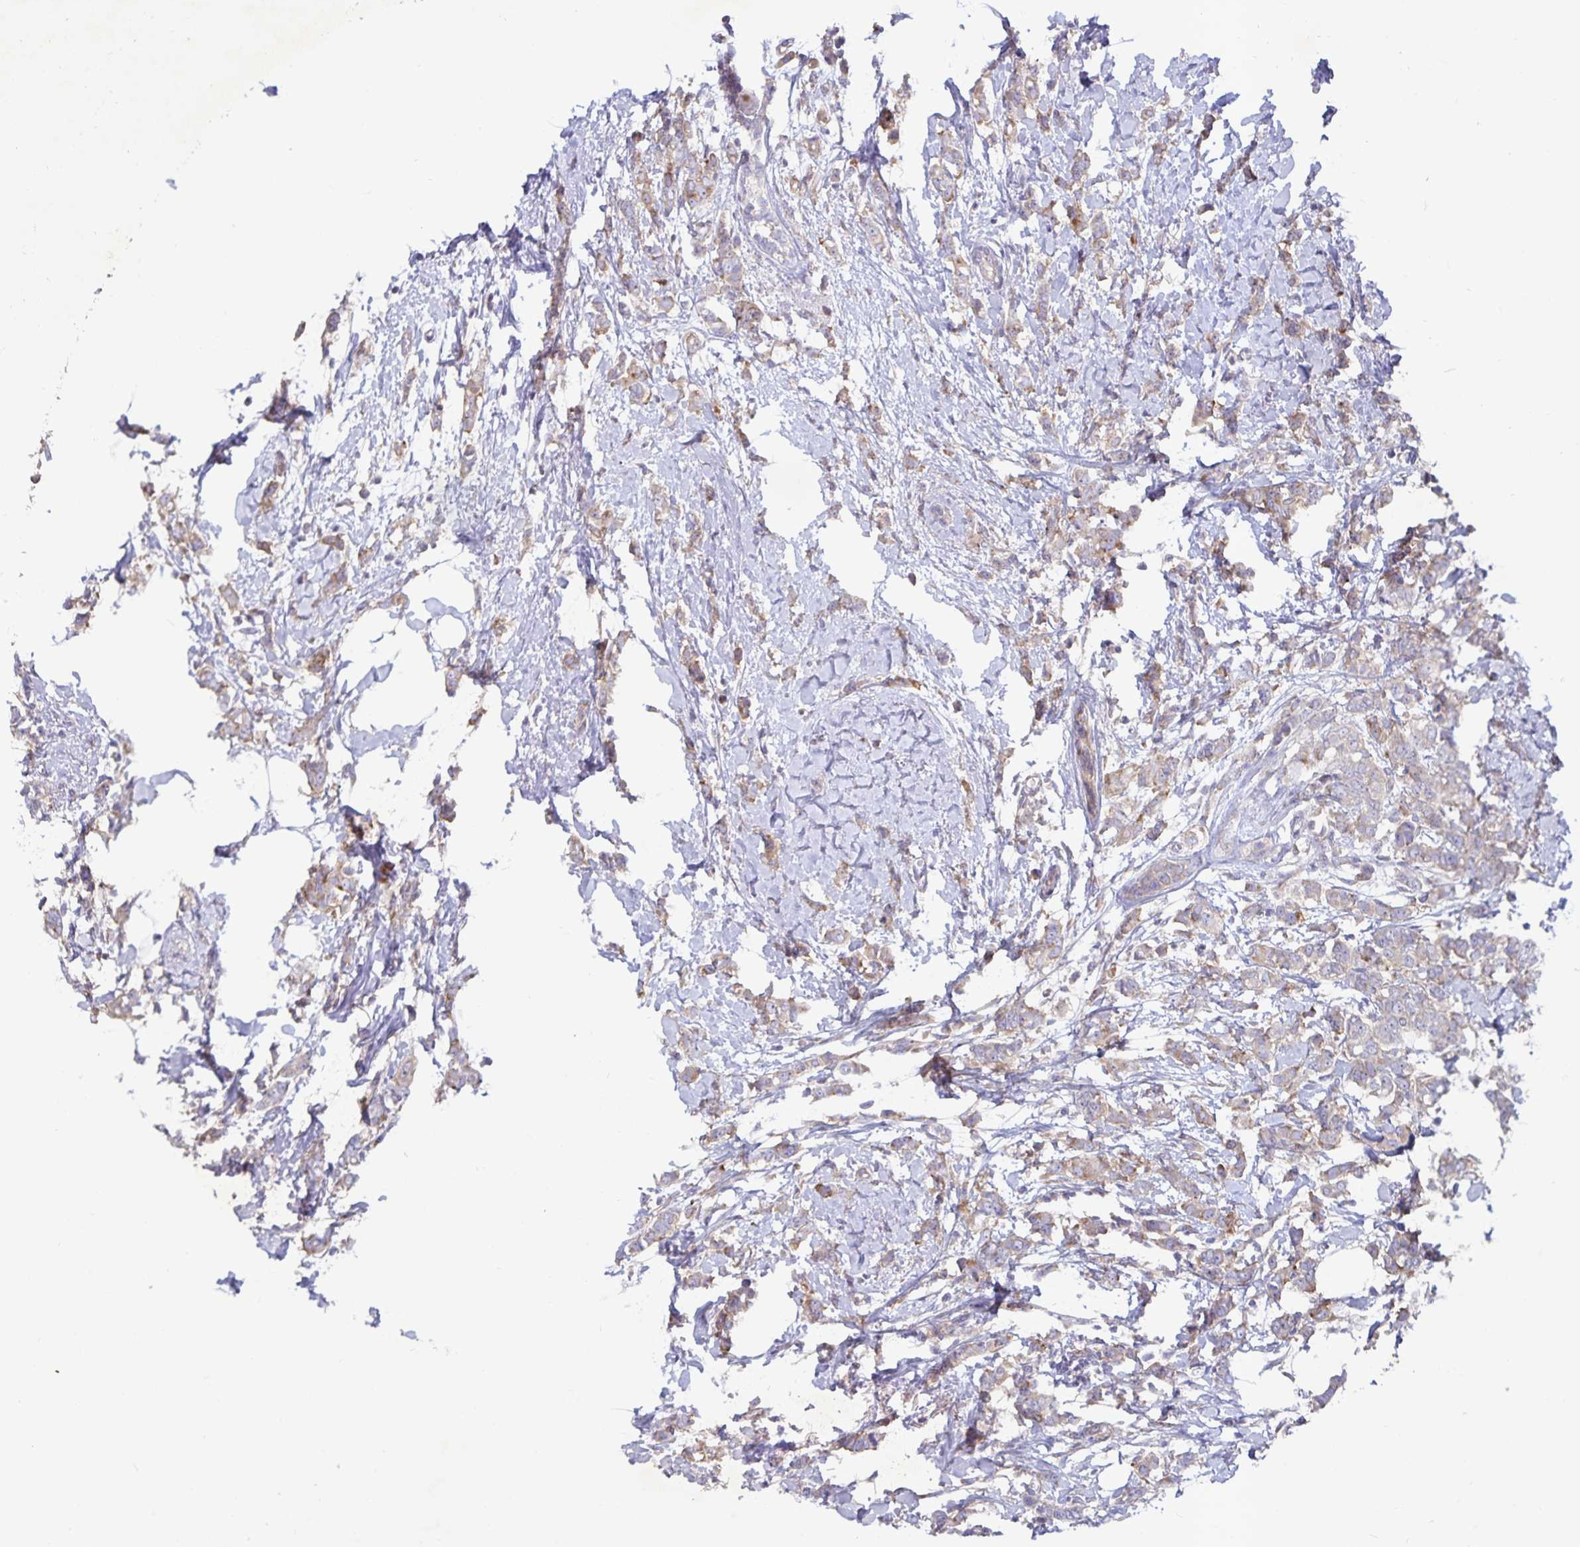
{"staining": {"intensity": "weak", "quantity": ">75%", "location": "cytoplasmic/membranous"}, "tissue": "breast cancer", "cell_type": "Tumor cells", "image_type": "cancer", "snomed": [{"axis": "morphology", "description": "Duct carcinoma"}, {"axis": "topography", "description": "Breast"}], "caption": "IHC micrograph of neoplastic tissue: human breast cancer (invasive ductal carcinoma) stained using immunohistochemistry demonstrates low levels of weak protein expression localized specifically in the cytoplasmic/membranous of tumor cells, appearing as a cytoplasmic/membranous brown color.", "gene": "FAM120A", "patient": {"sex": "female", "age": 40}}